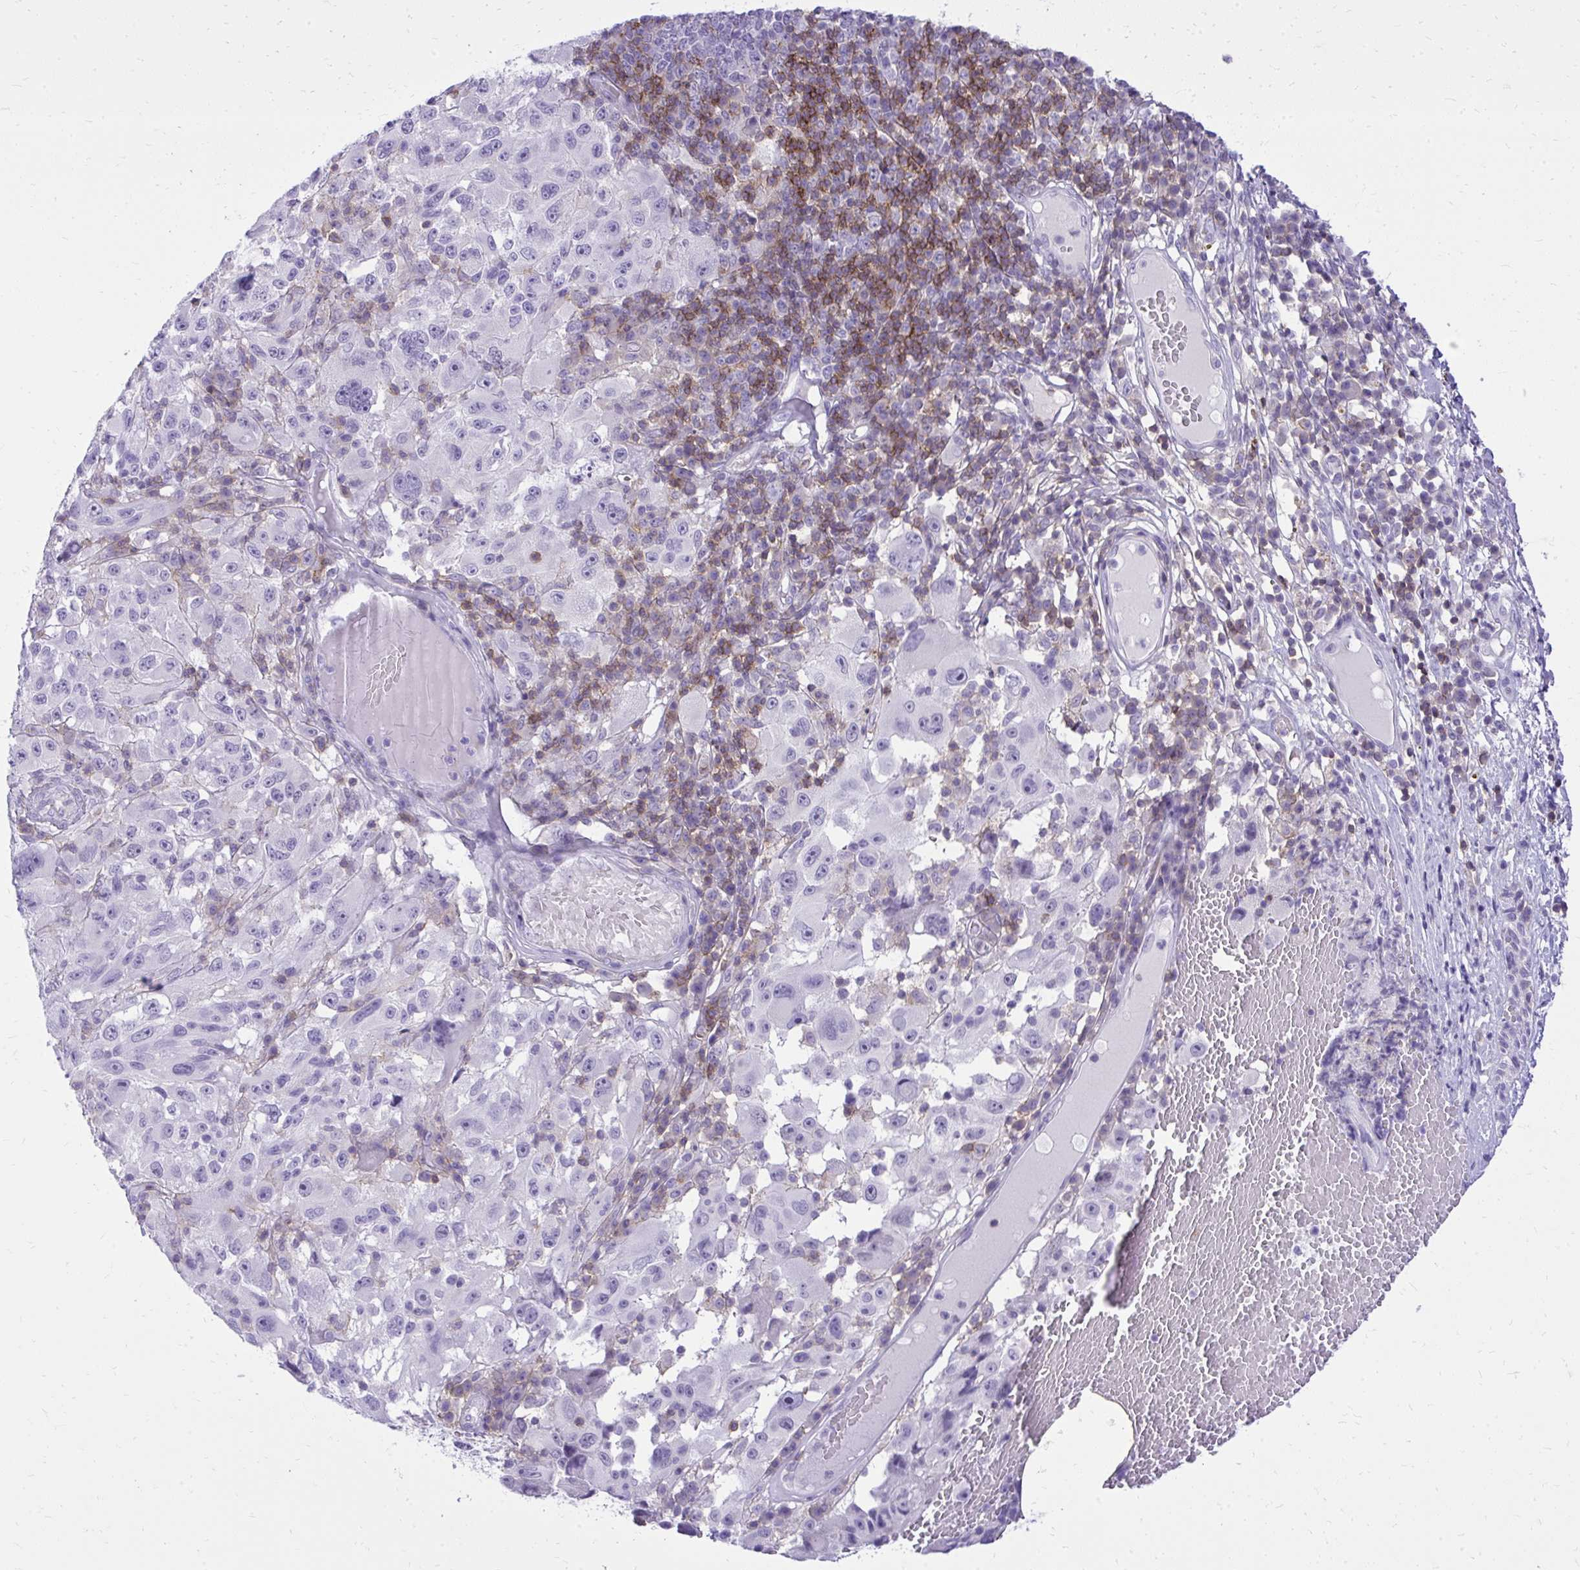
{"staining": {"intensity": "negative", "quantity": "none", "location": "none"}, "tissue": "melanoma", "cell_type": "Tumor cells", "image_type": "cancer", "snomed": [{"axis": "morphology", "description": "Malignant melanoma, NOS"}, {"axis": "topography", "description": "Skin"}], "caption": "There is no significant positivity in tumor cells of melanoma.", "gene": "GPRIN3", "patient": {"sex": "female", "age": 71}}